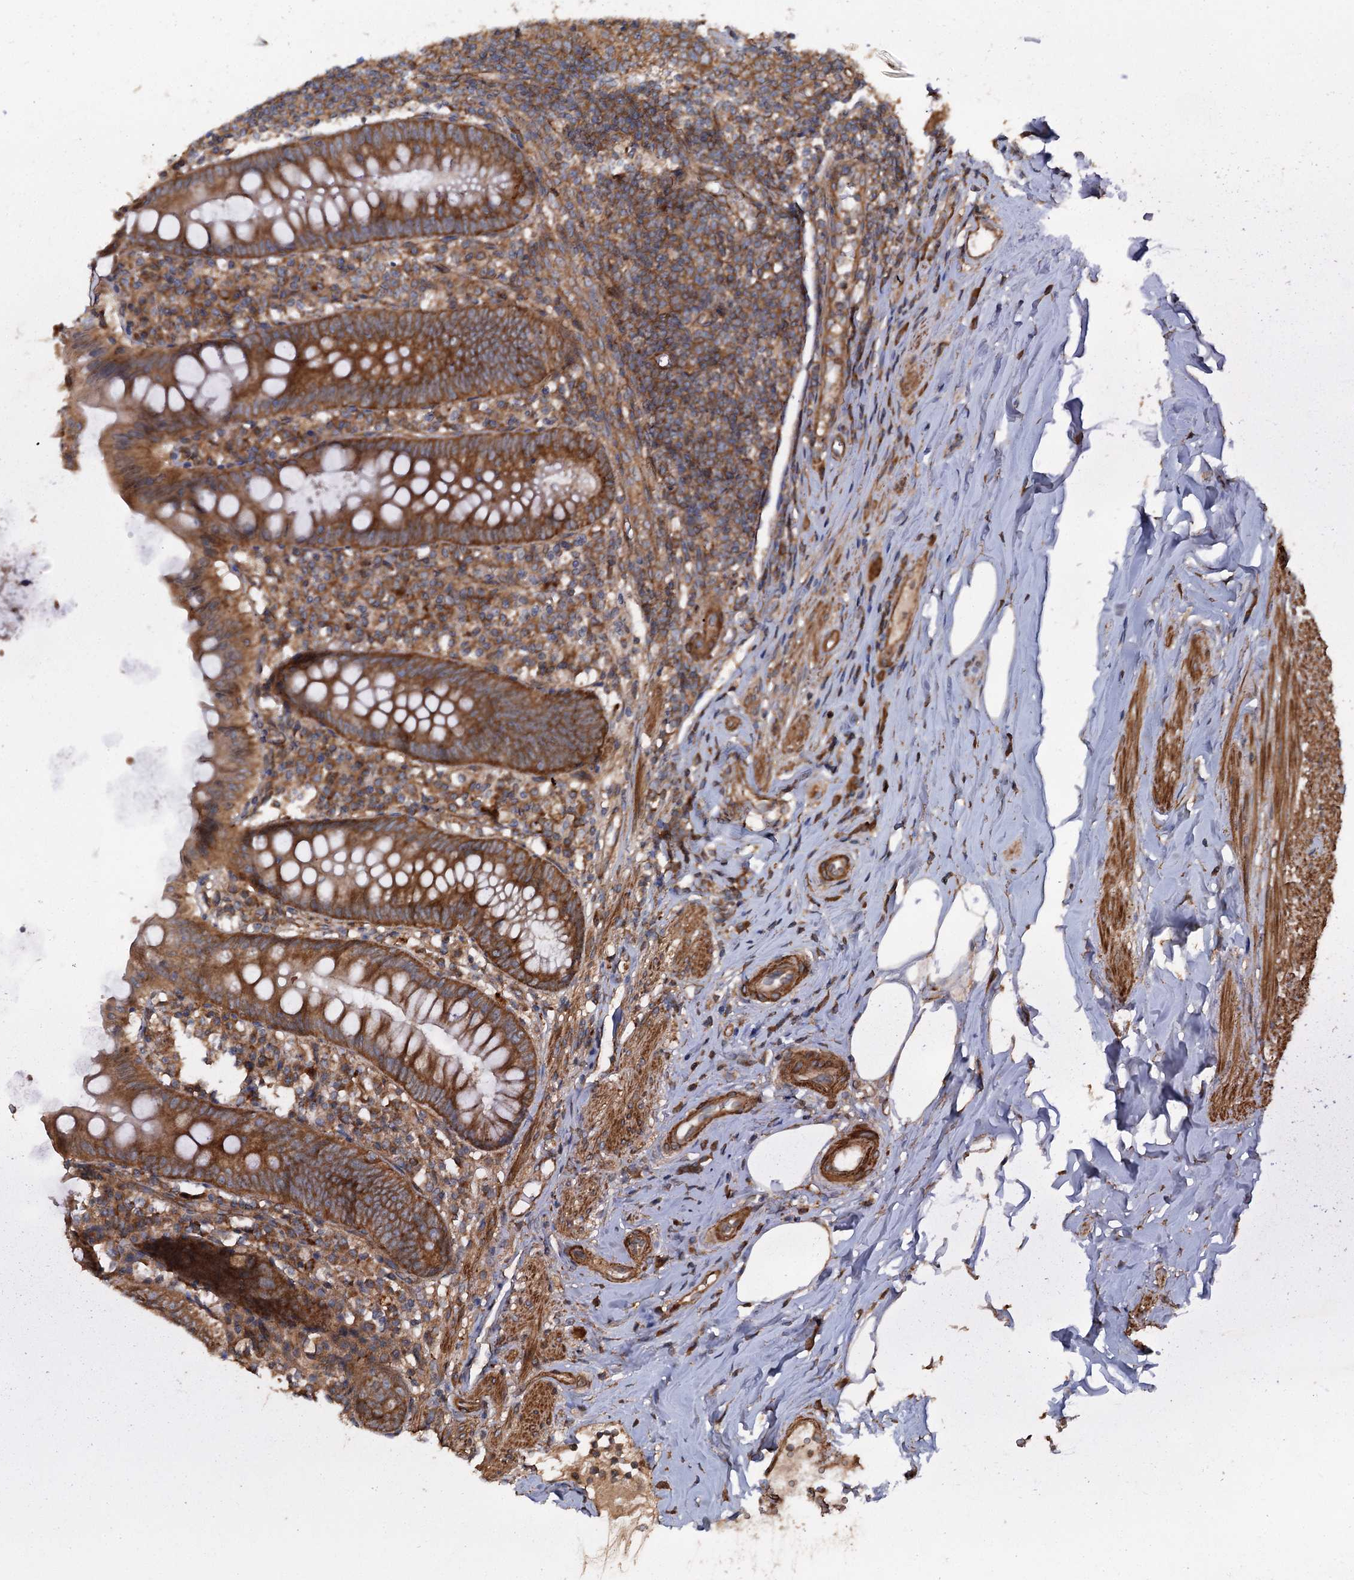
{"staining": {"intensity": "strong", "quantity": ">75%", "location": "cytoplasmic/membranous"}, "tissue": "appendix", "cell_type": "Glandular cells", "image_type": "normal", "snomed": [{"axis": "morphology", "description": "Normal tissue, NOS"}, {"axis": "topography", "description": "Appendix"}], "caption": "Immunohistochemical staining of normal human appendix shows high levels of strong cytoplasmic/membranous staining in about >75% of glandular cells.", "gene": "RNF214", "patient": {"sex": "female", "age": 54}}